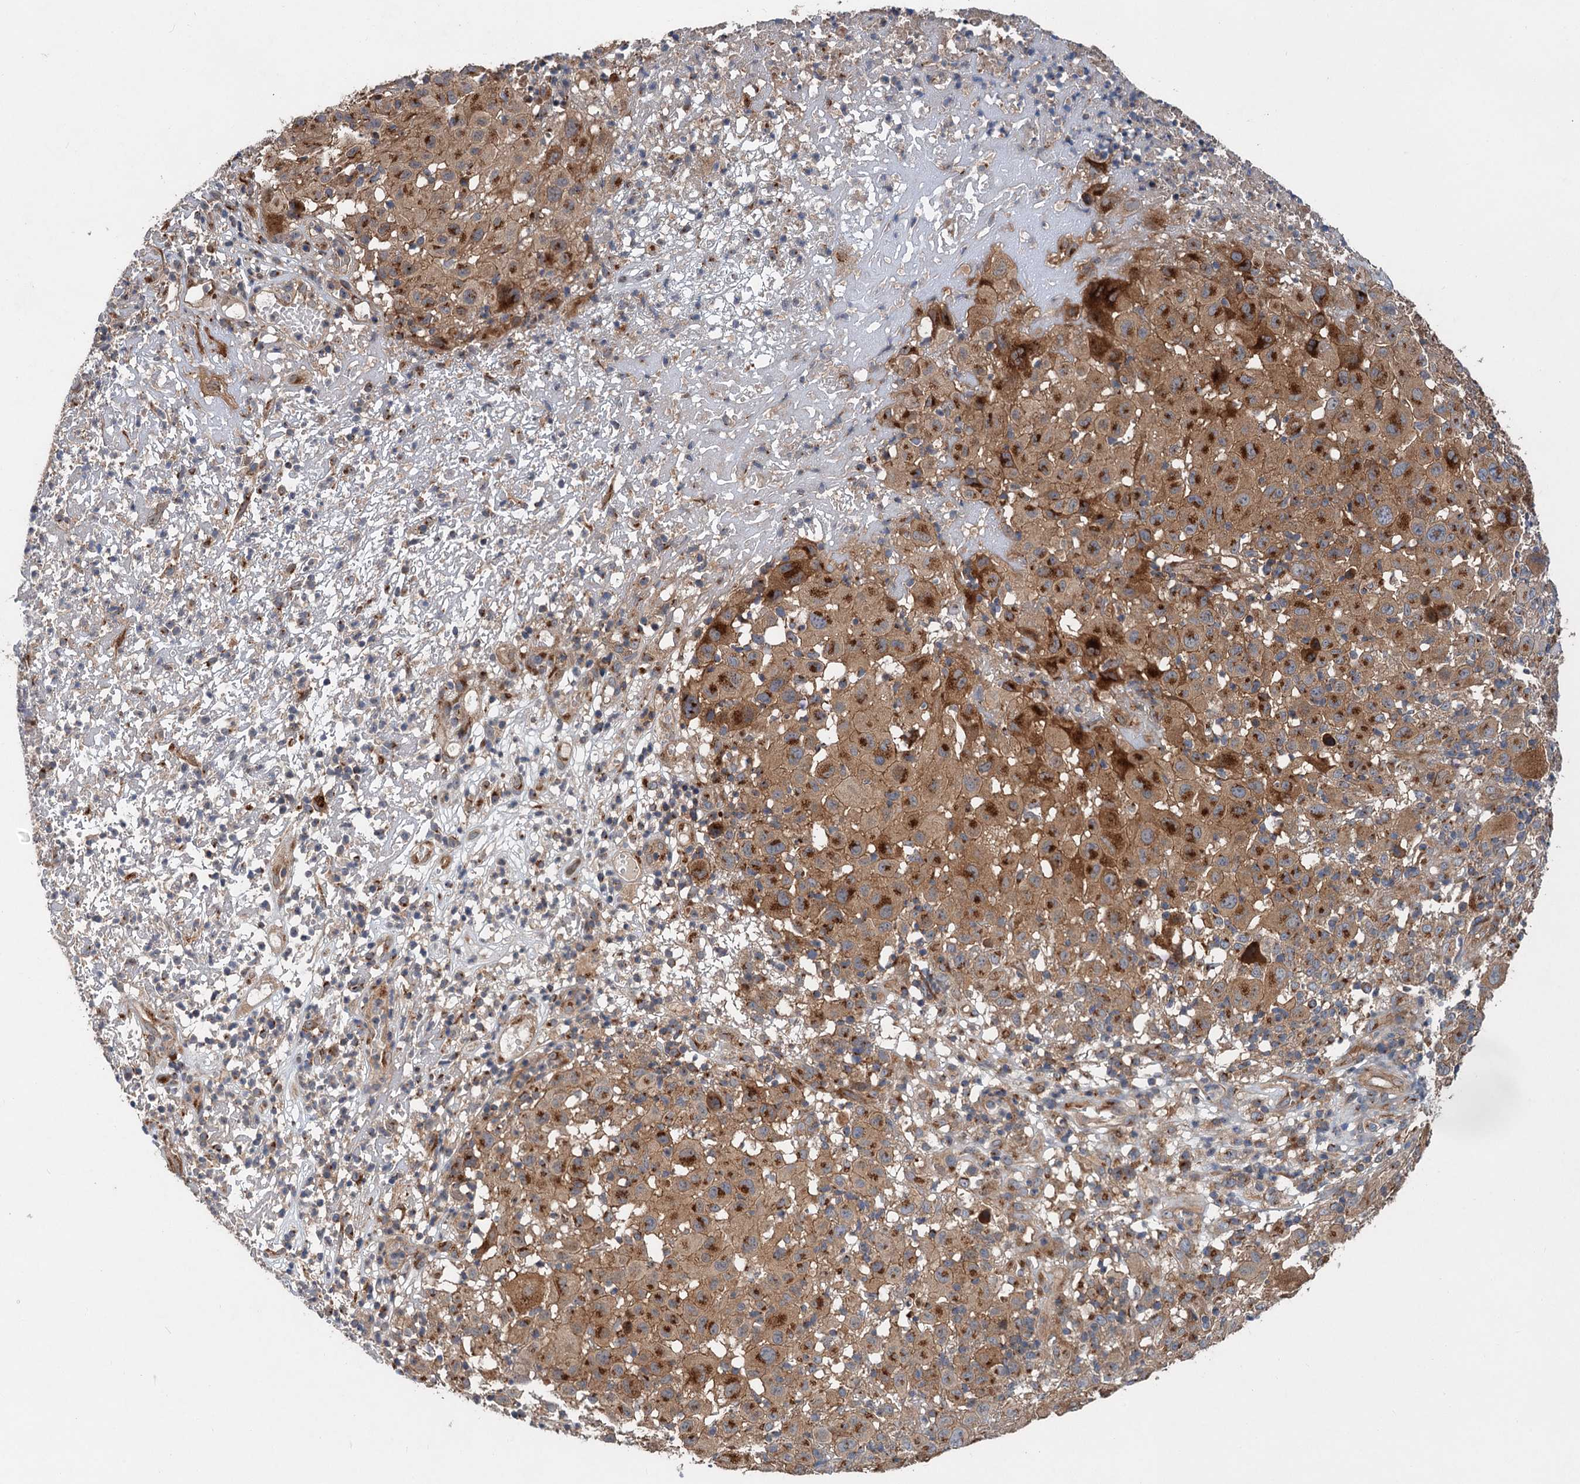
{"staining": {"intensity": "strong", "quantity": "25%-75%", "location": "cytoplasmic/membranous"}, "tissue": "melanoma", "cell_type": "Tumor cells", "image_type": "cancer", "snomed": [{"axis": "morphology", "description": "Malignant melanoma, NOS"}, {"axis": "topography", "description": "Skin"}], "caption": "Protein staining exhibits strong cytoplasmic/membranous staining in about 25%-75% of tumor cells in malignant melanoma. The protein of interest is stained brown, and the nuclei are stained in blue (DAB (3,3'-diaminobenzidine) IHC with brightfield microscopy, high magnification).", "gene": "COG3", "patient": {"sex": "male", "age": 73}}